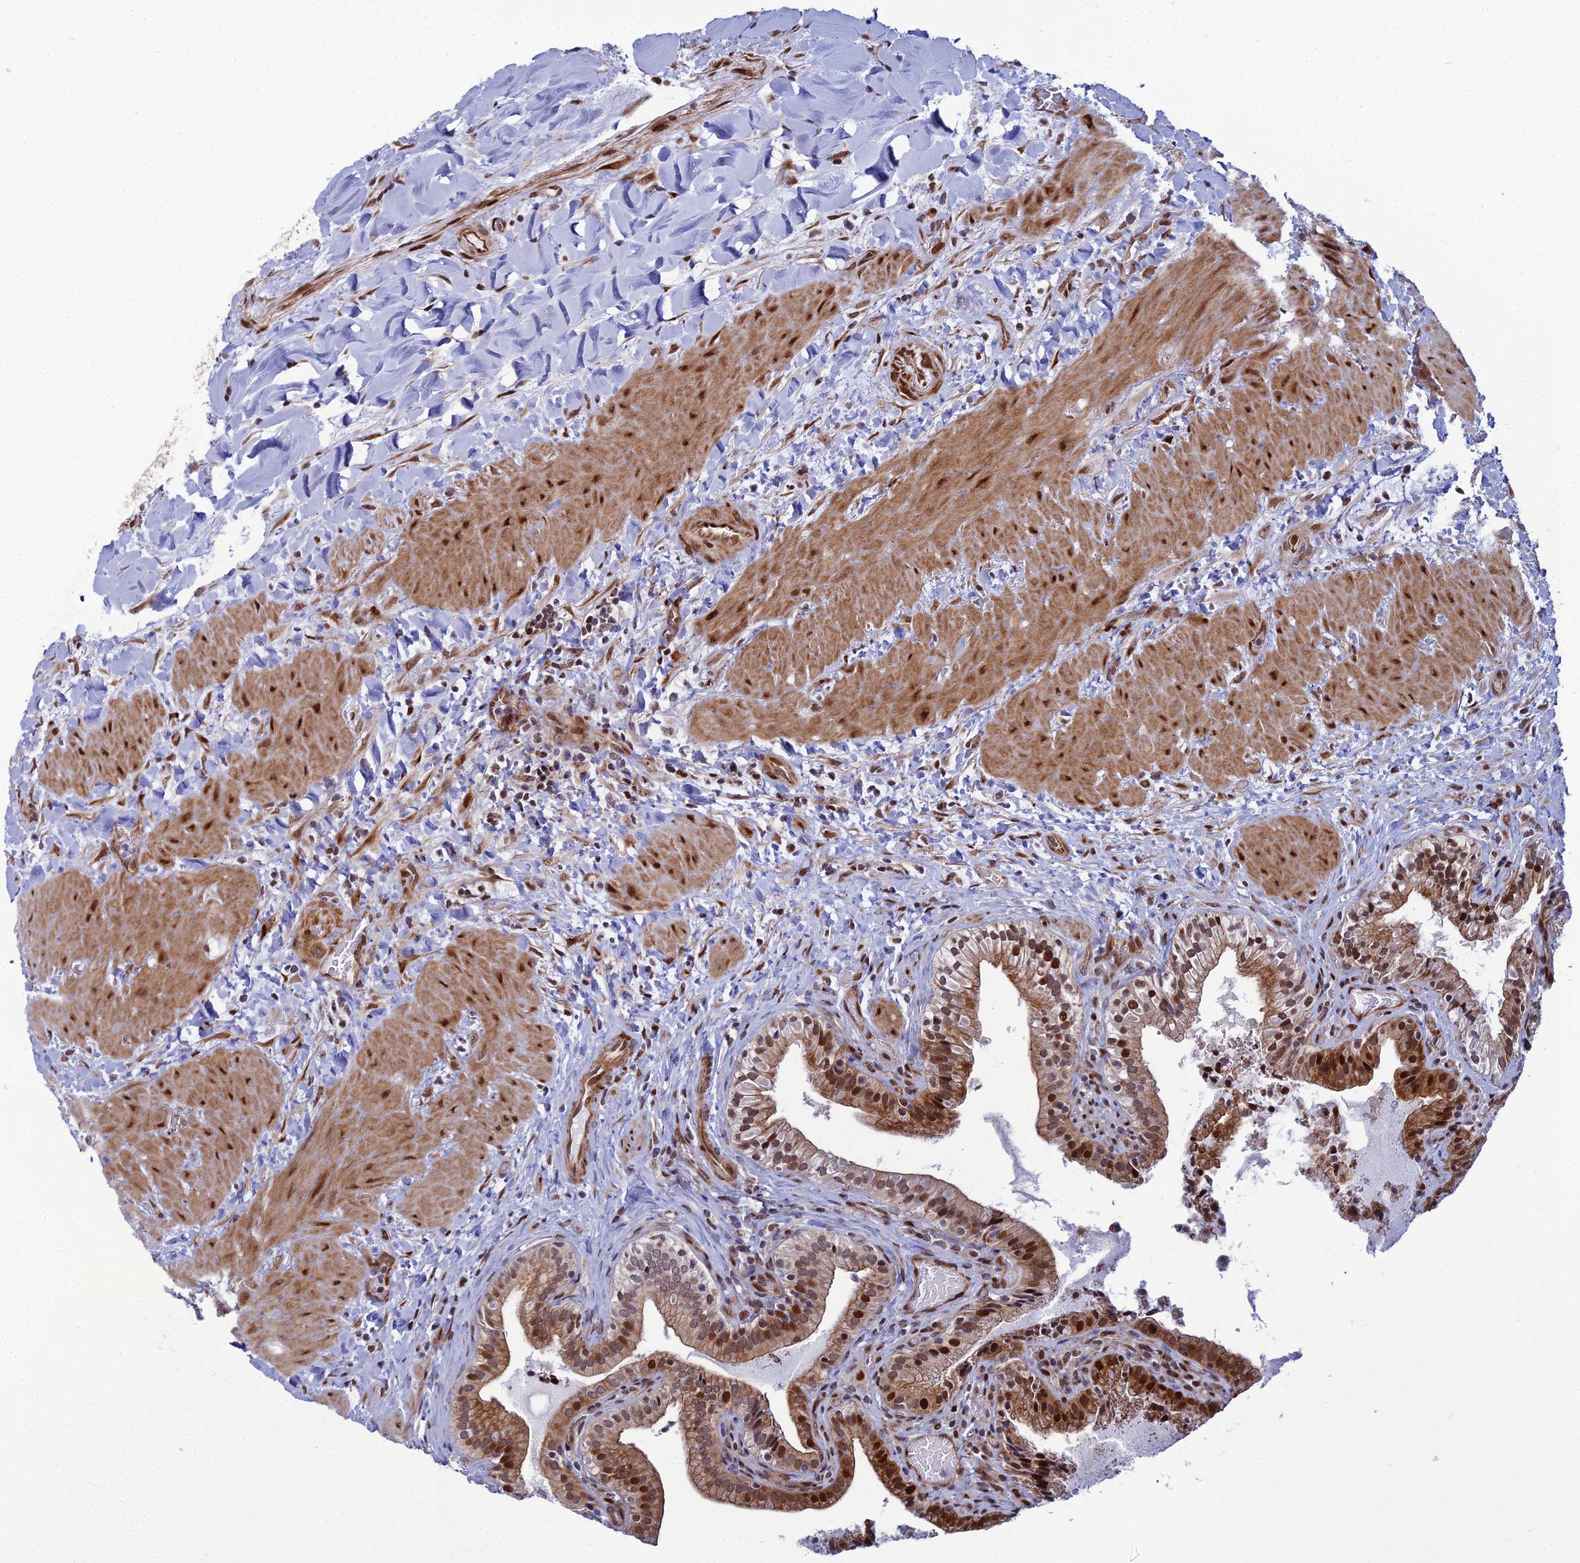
{"staining": {"intensity": "strong", "quantity": ">75%", "location": "cytoplasmic/membranous,nuclear"}, "tissue": "gallbladder", "cell_type": "Glandular cells", "image_type": "normal", "snomed": [{"axis": "morphology", "description": "Normal tissue, NOS"}, {"axis": "topography", "description": "Gallbladder"}], "caption": "Immunohistochemistry (IHC) micrograph of unremarkable human gallbladder stained for a protein (brown), which shows high levels of strong cytoplasmic/membranous,nuclear positivity in approximately >75% of glandular cells.", "gene": "ZNF668", "patient": {"sex": "male", "age": 24}}